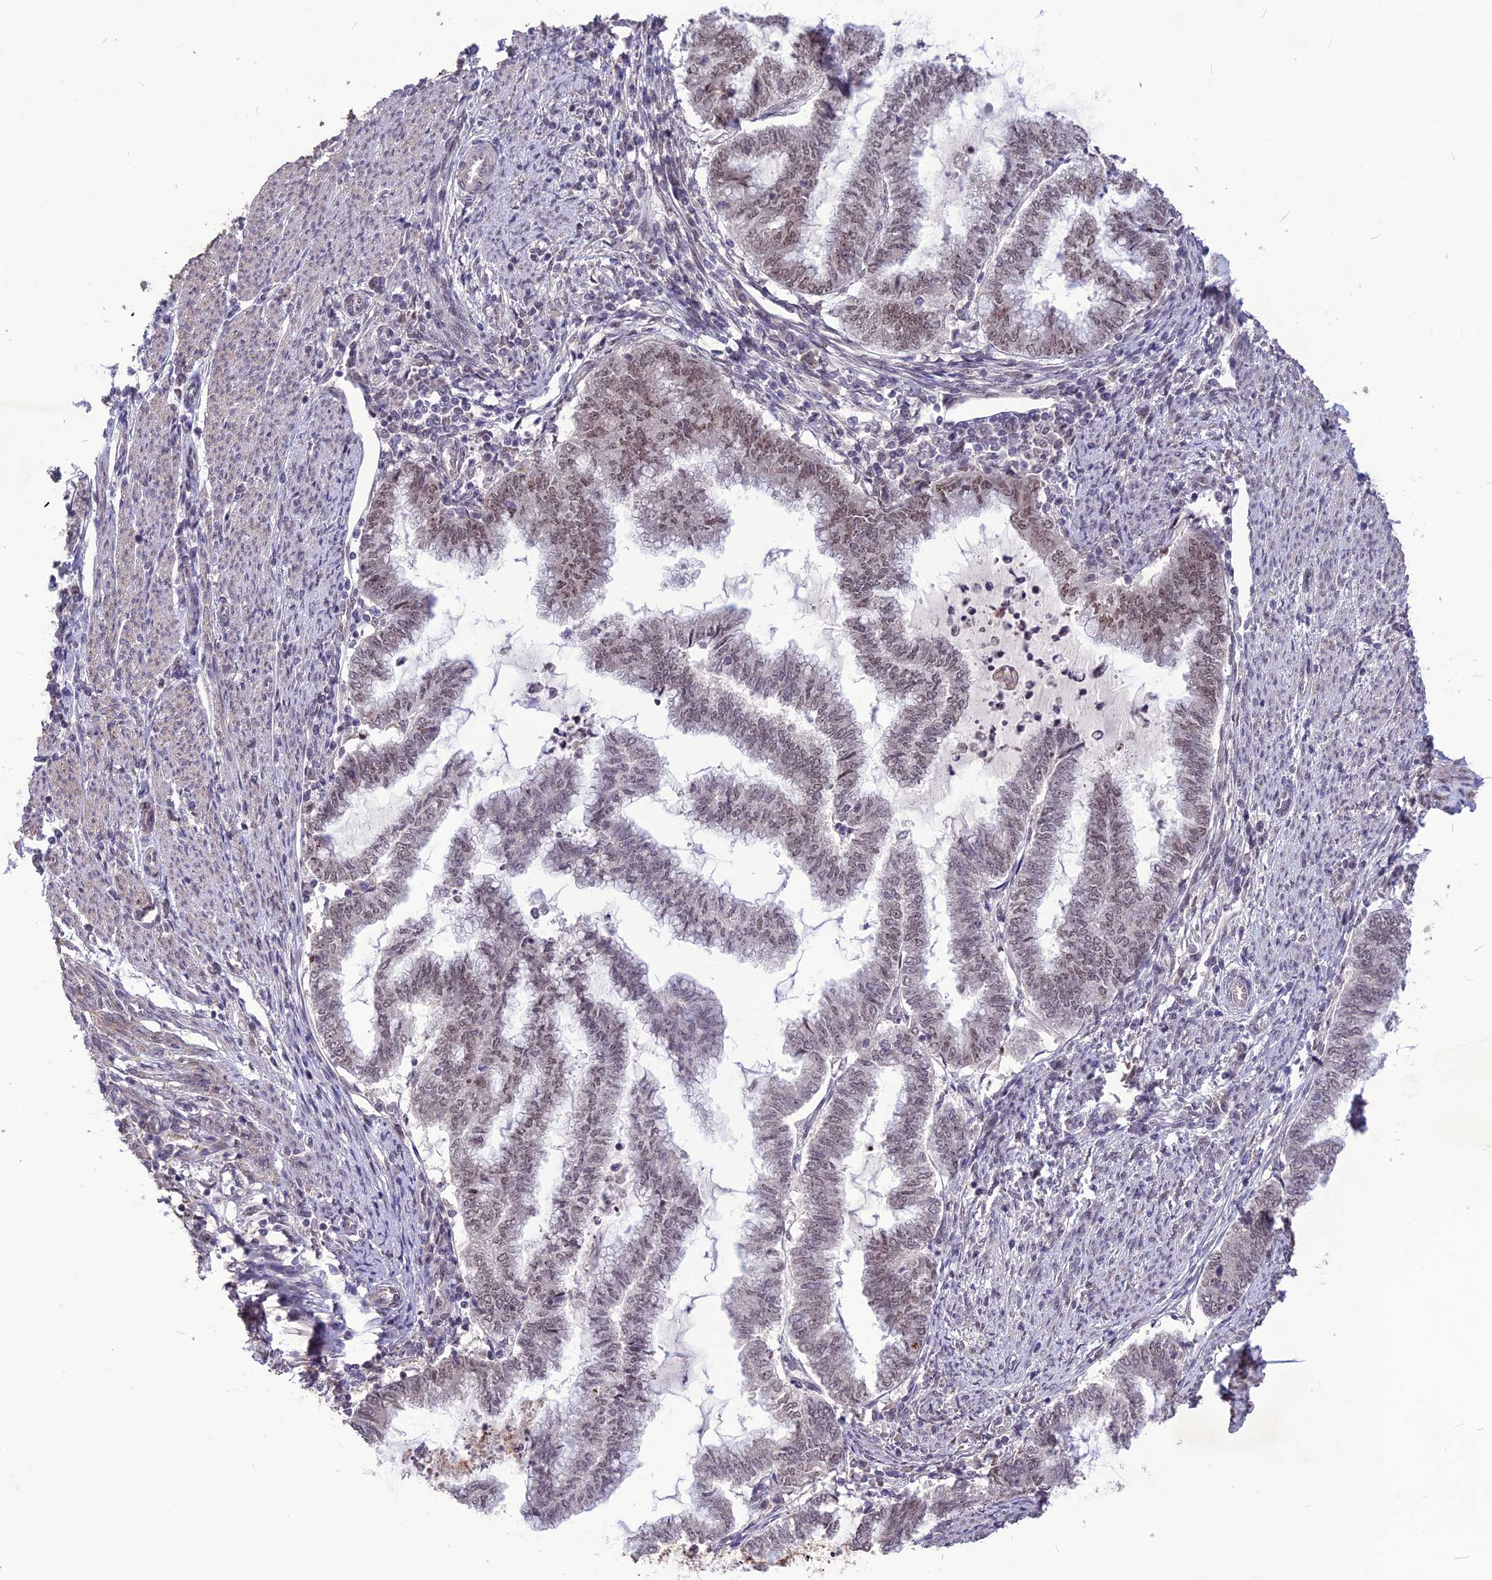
{"staining": {"intensity": "weak", "quantity": "25%-75%", "location": "nuclear"}, "tissue": "endometrial cancer", "cell_type": "Tumor cells", "image_type": "cancer", "snomed": [{"axis": "morphology", "description": "Adenocarcinoma, NOS"}, {"axis": "topography", "description": "Endometrium"}], "caption": "Immunohistochemistry (DAB) staining of human adenocarcinoma (endometrial) displays weak nuclear protein expression in approximately 25%-75% of tumor cells.", "gene": "DIS3", "patient": {"sex": "female", "age": 79}}